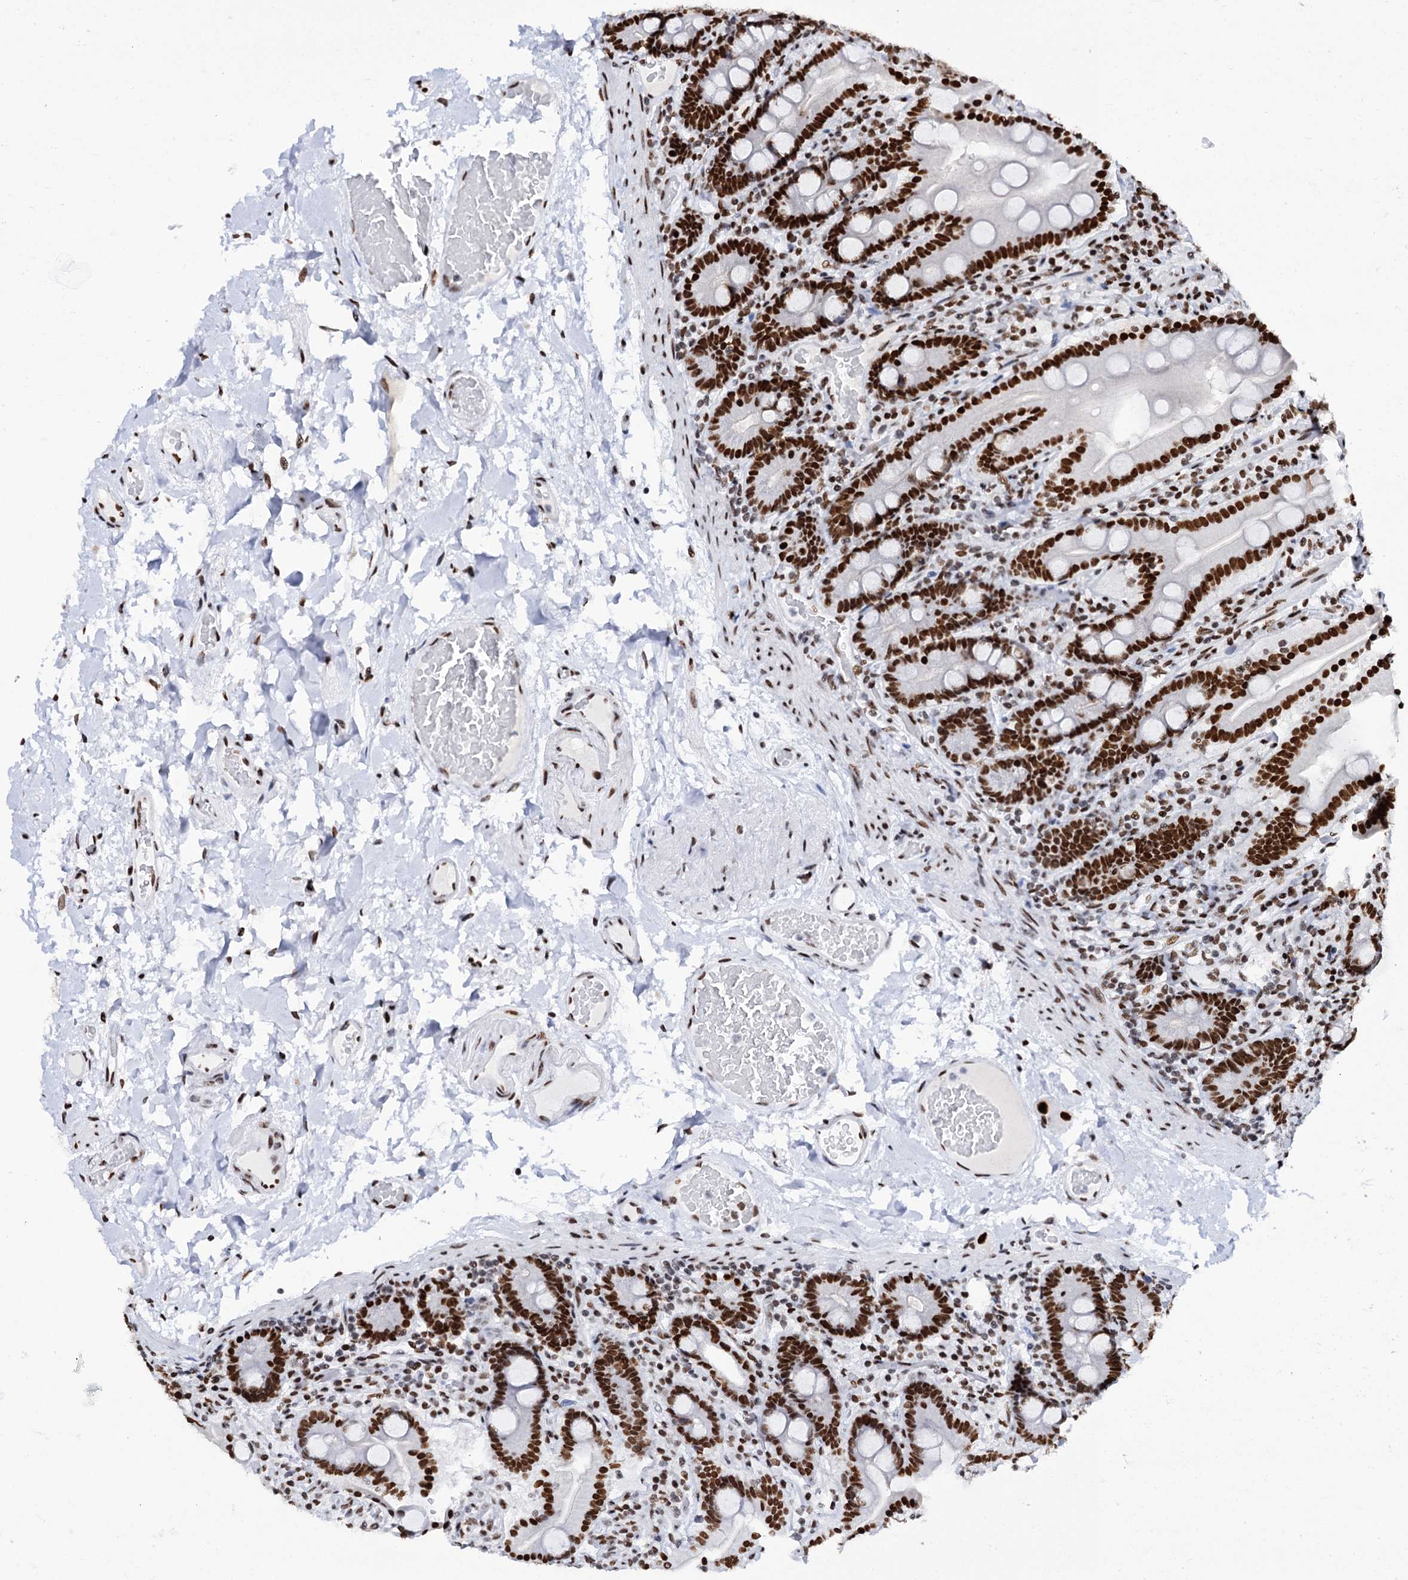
{"staining": {"intensity": "strong", "quantity": ">75%", "location": "nuclear"}, "tissue": "duodenum", "cell_type": "Glandular cells", "image_type": "normal", "snomed": [{"axis": "morphology", "description": "Normal tissue, NOS"}, {"axis": "topography", "description": "Duodenum"}], "caption": "A micrograph showing strong nuclear expression in about >75% of glandular cells in benign duodenum, as visualized by brown immunohistochemical staining.", "gene": "MATR3", "patient": {"sex": "male", "age": 55}}